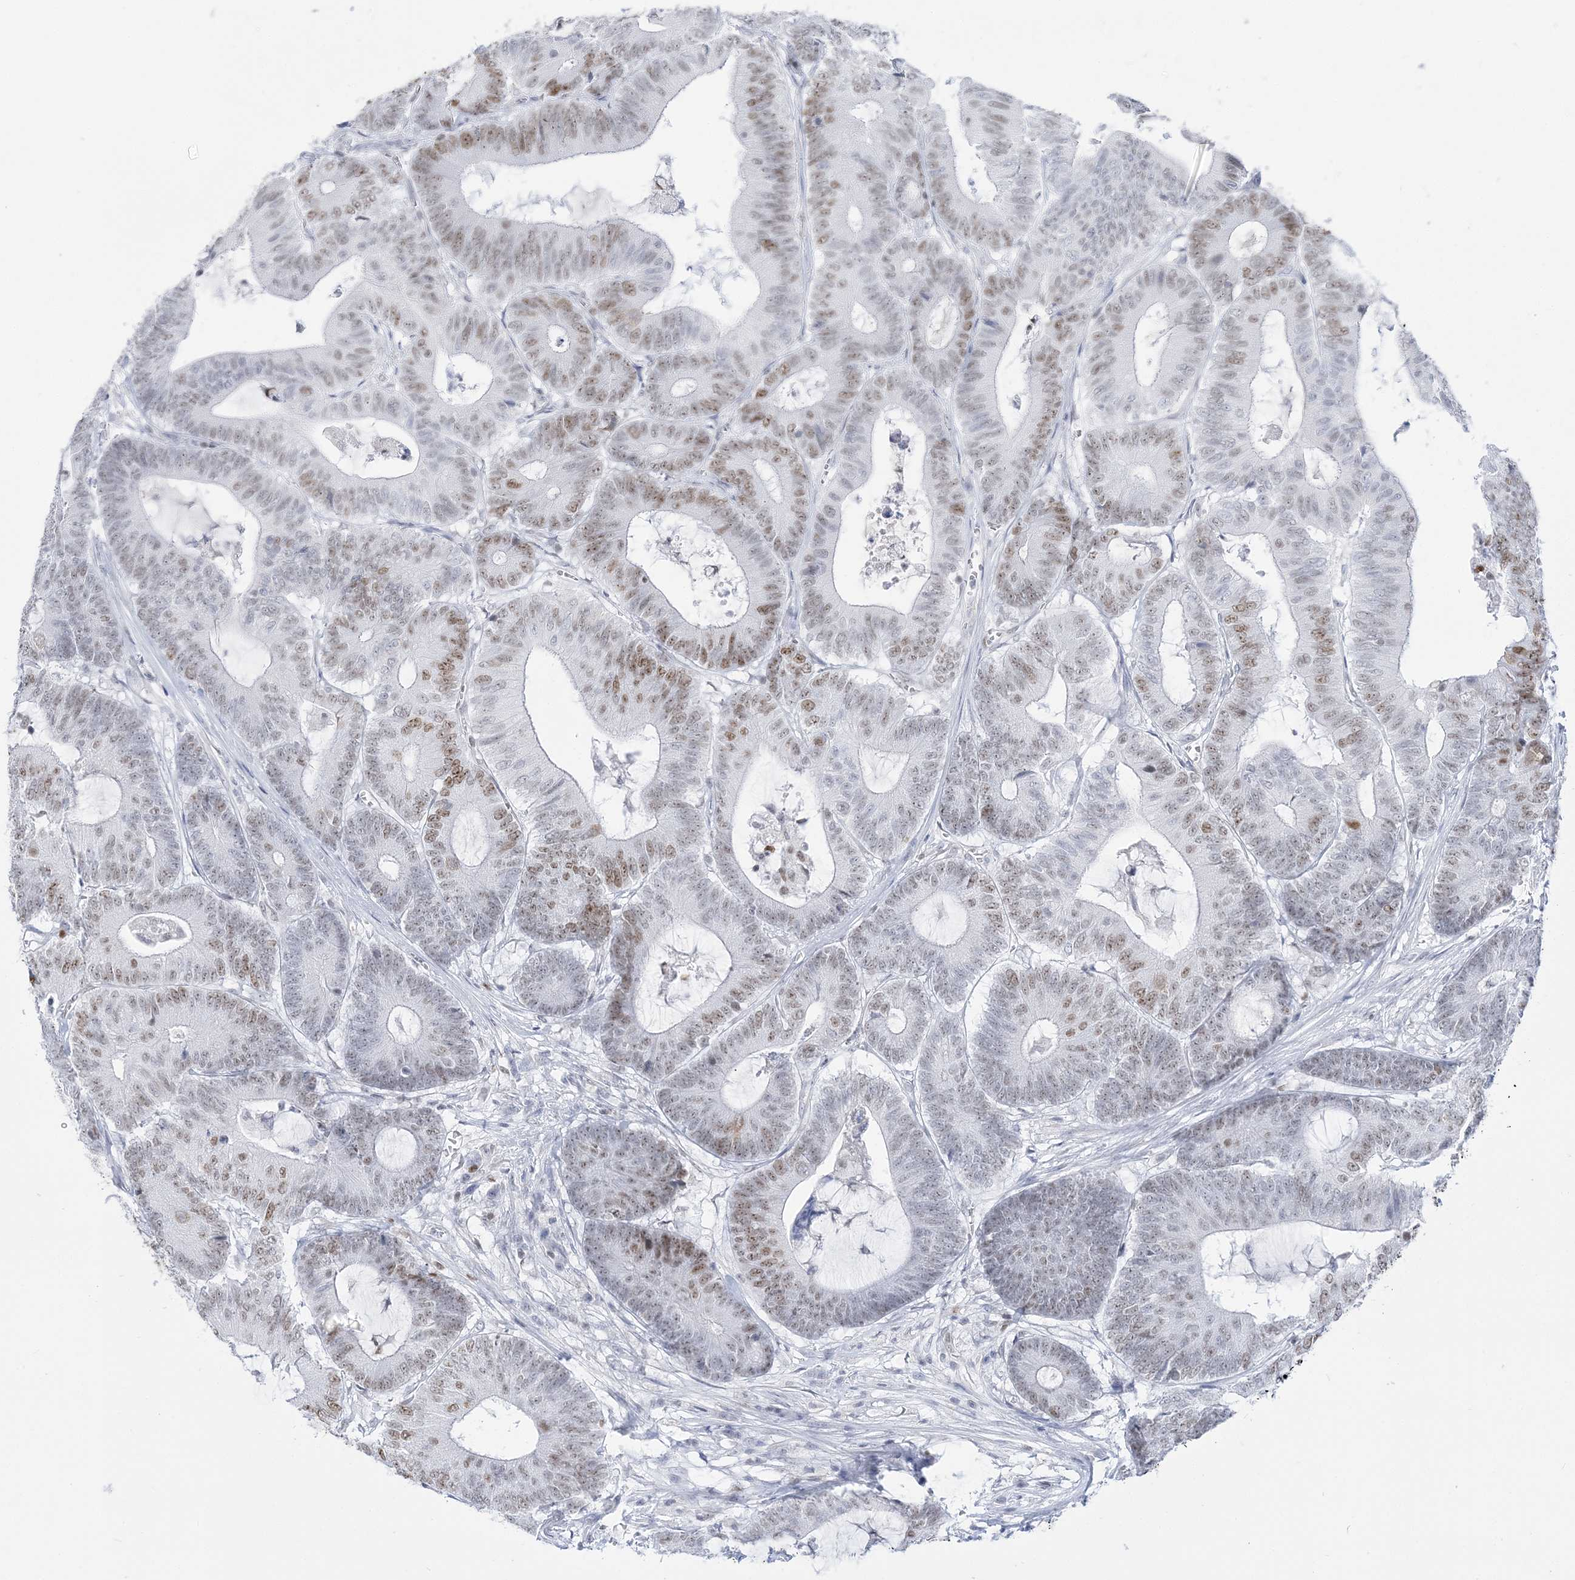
{"staining": {"intensity": "moderate", "quantity": "25%-75%", "location": "nuclear"}, "tissue": "colorectal cancer", "cell_type": "Tumor cells", "image_type": "cancer", "snomed": [{"axis": "morphology", "description": "Adenocarcinoma, NOS"}, {"axis": "topography", "description": "Colon"}], "caption": "A photomicrograph showing moderate nuclear staining in about 25%-75% of tumor cells in colorectal cancer, as visualized by brown immunohistochemical staining.", "gene": "DDX21", "patient": {"sex": "female", "age": 84}}